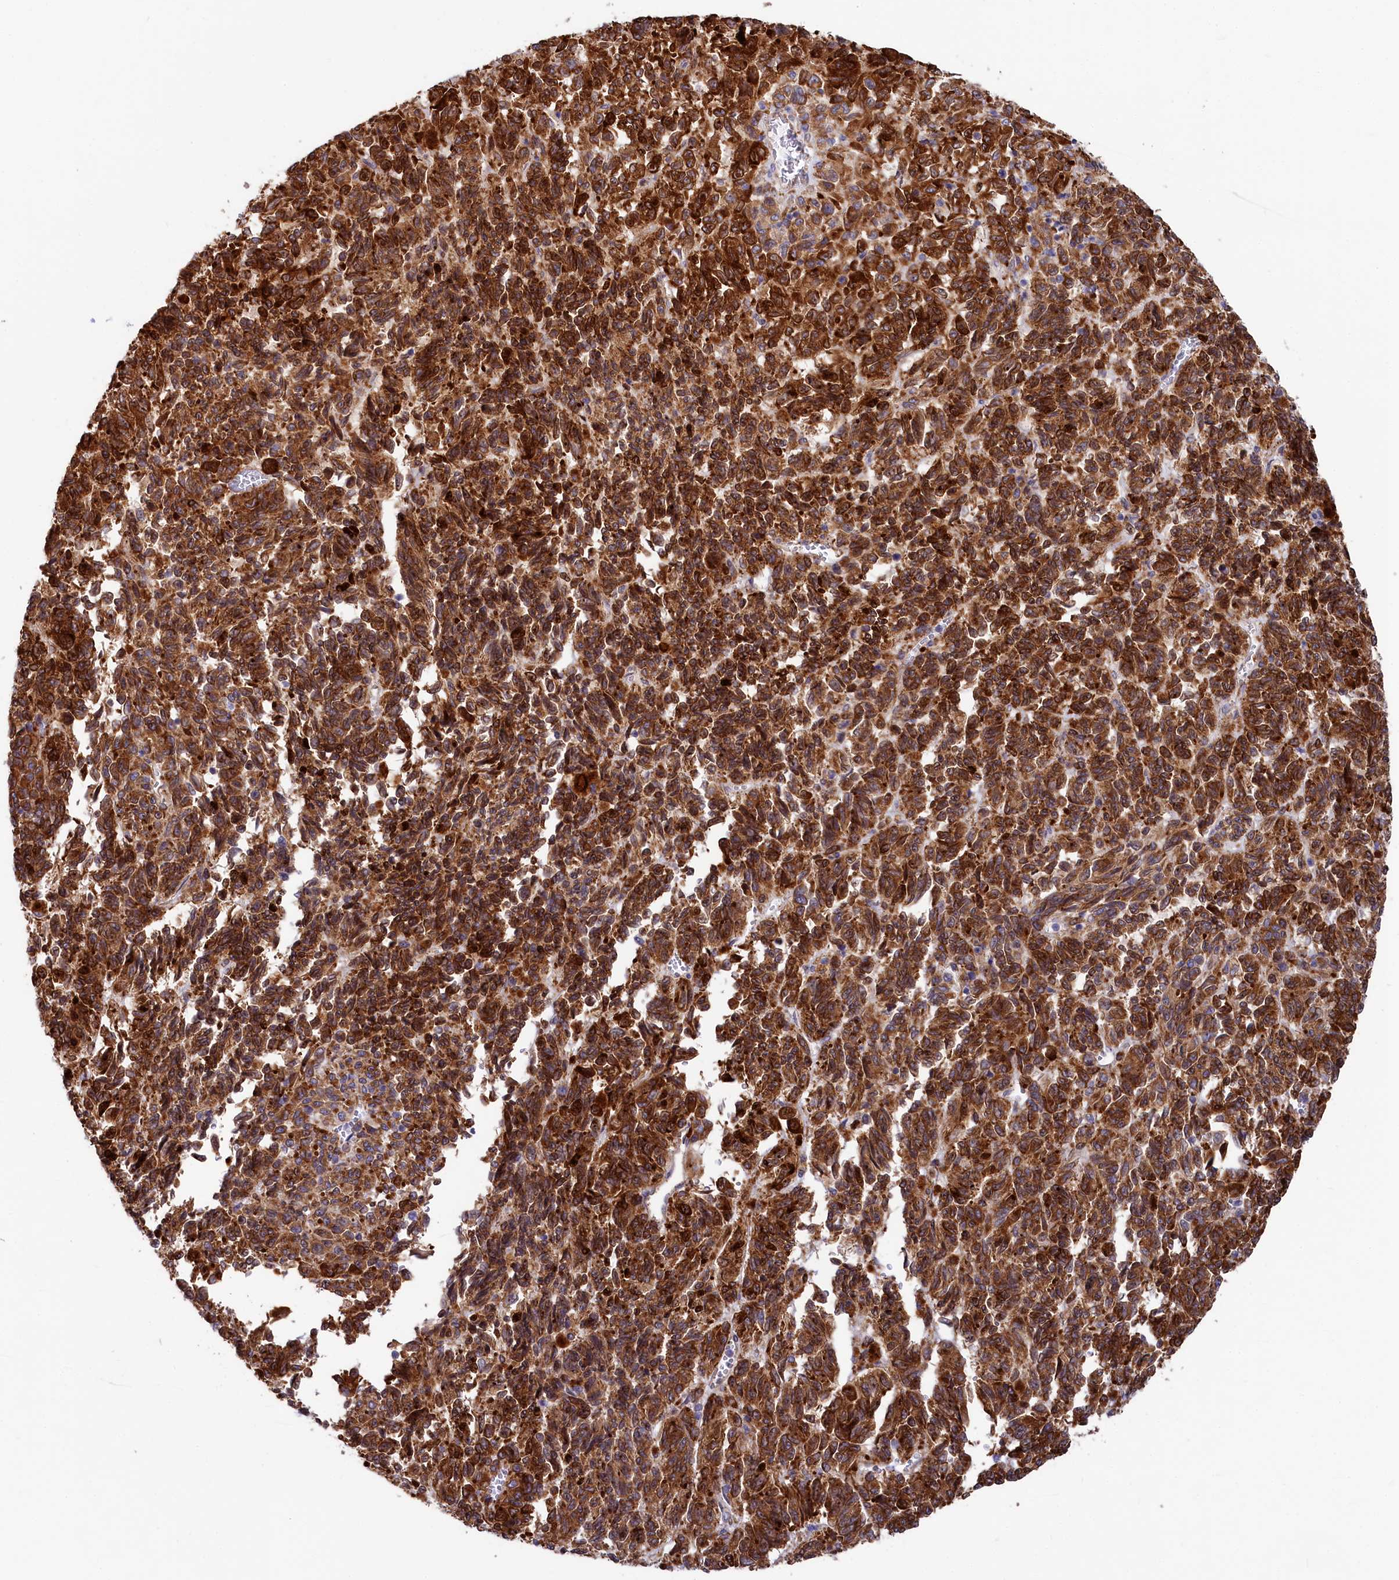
{"staining": {"intensity": "strong", "quantity": ">75%", "location": "cytoplasmic/membranous"}, "tissue": "melanoma", "cell_type": "Tumor cells", "image_type": "cancer", "snomed": [{"axis": "morphology", "description": "Malignant melanoma, Metastatic site"}, {"axis": "topography", "description": "Lung"}], "caption": "Tumor cells exhibit strong cytoplasmic/membranous expression in approximately >75% of cells in melanoma. (DAB (3,3'-diaminobenzidine) IHC, brown staining for protein, blue staining for nuclei).", "gene": "CHID1", "patient": {"sex": "male", "age": 64}}